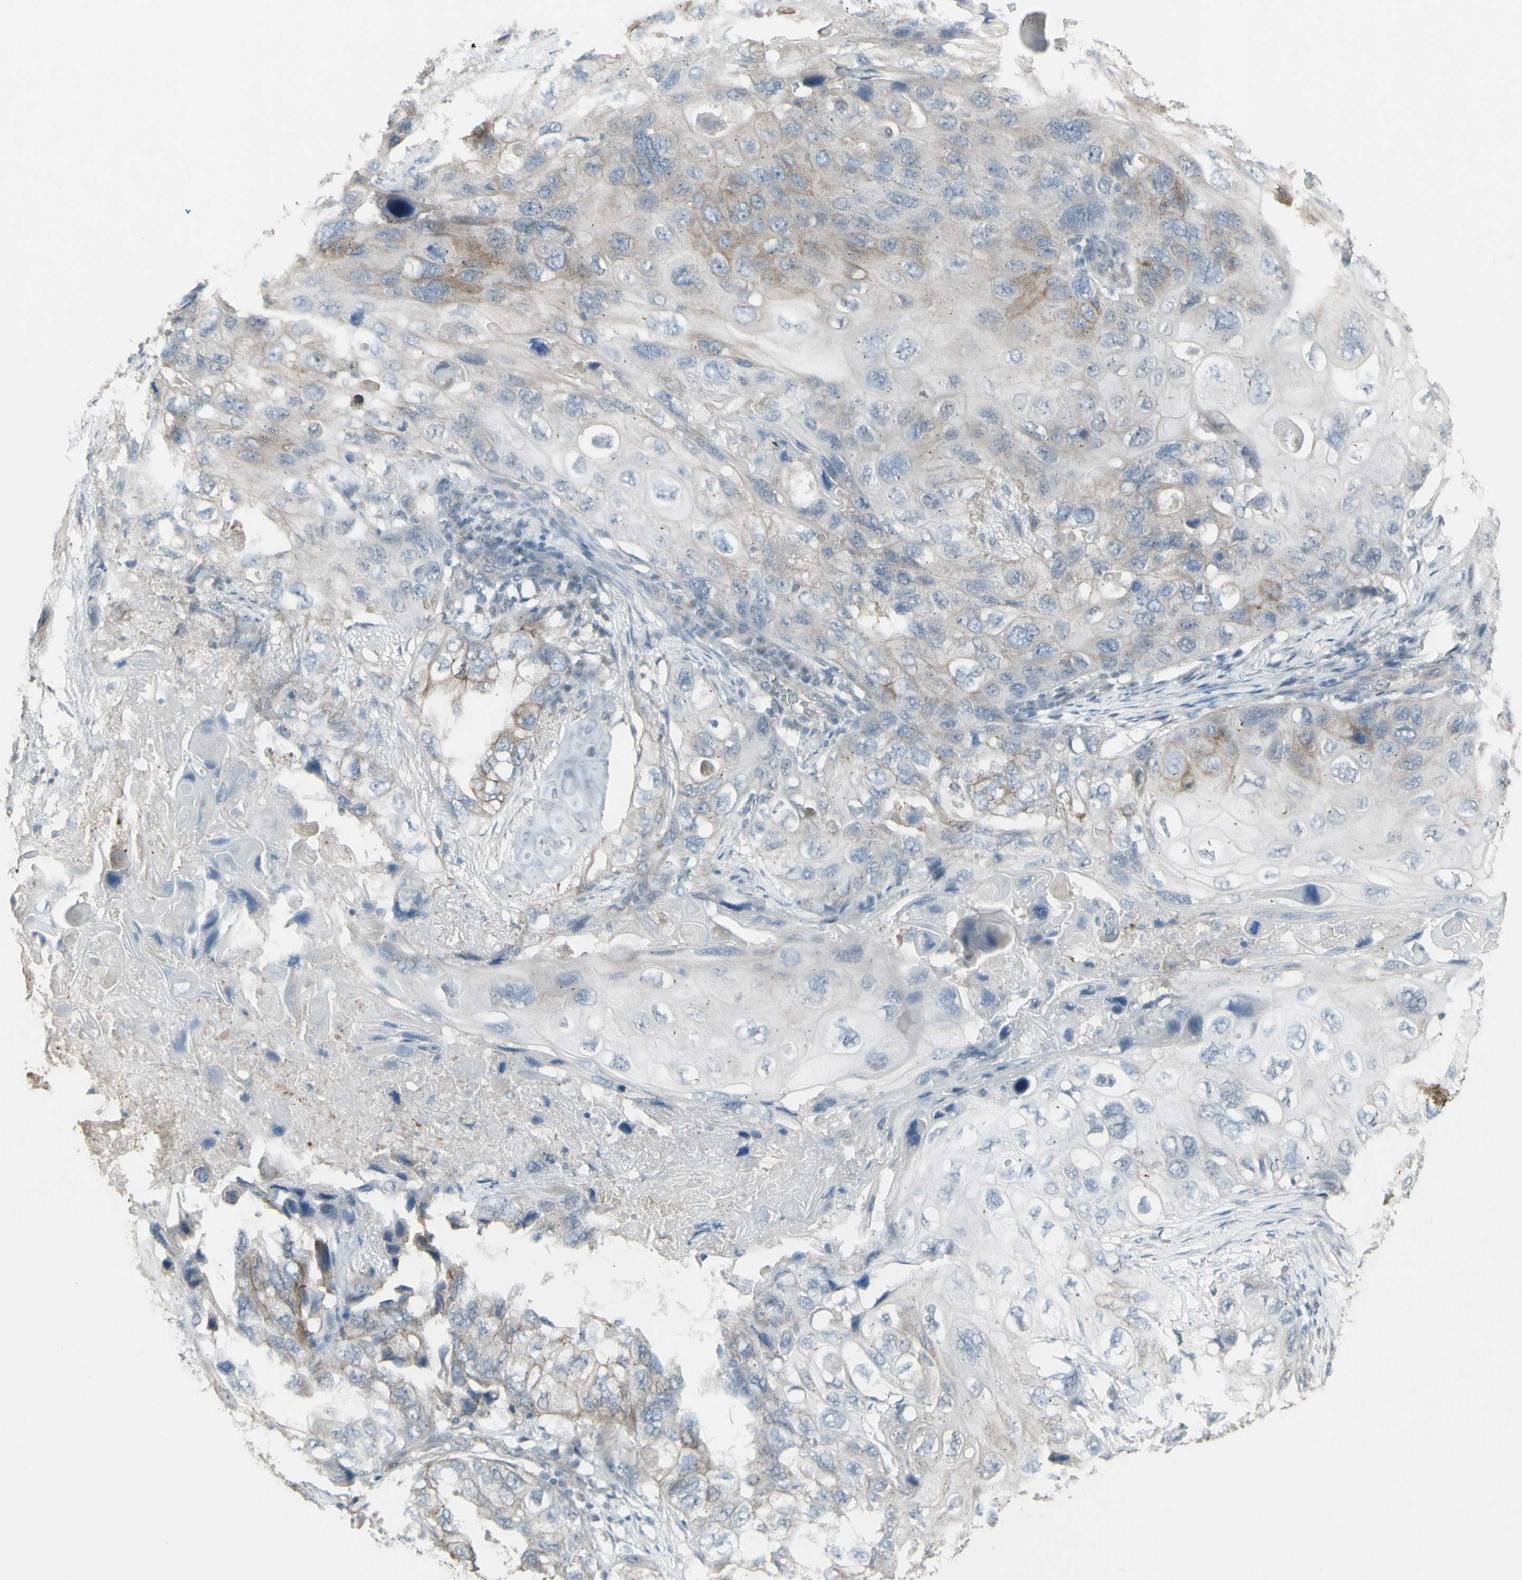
{"staining": {"intensity": "weak", "quantity": "<25%", "location": "cytoplasmic/membranous"}, "tissue": "lung cancer", "cell_type": "Tumor cells", "image_type": "cancer", "snomed": [{"axis": "morphology", "description": "Squamous cell carcinoma, NOS"}, {"axis": "topography", "description": "Lung"}], "caption": "Photomicrograph shows no protein staining in tumor cells of lung cancer (squamous cell carcinoma) tissue.", "gene": "FXYD3", "patient": {"sex": "female", "age": 73}}